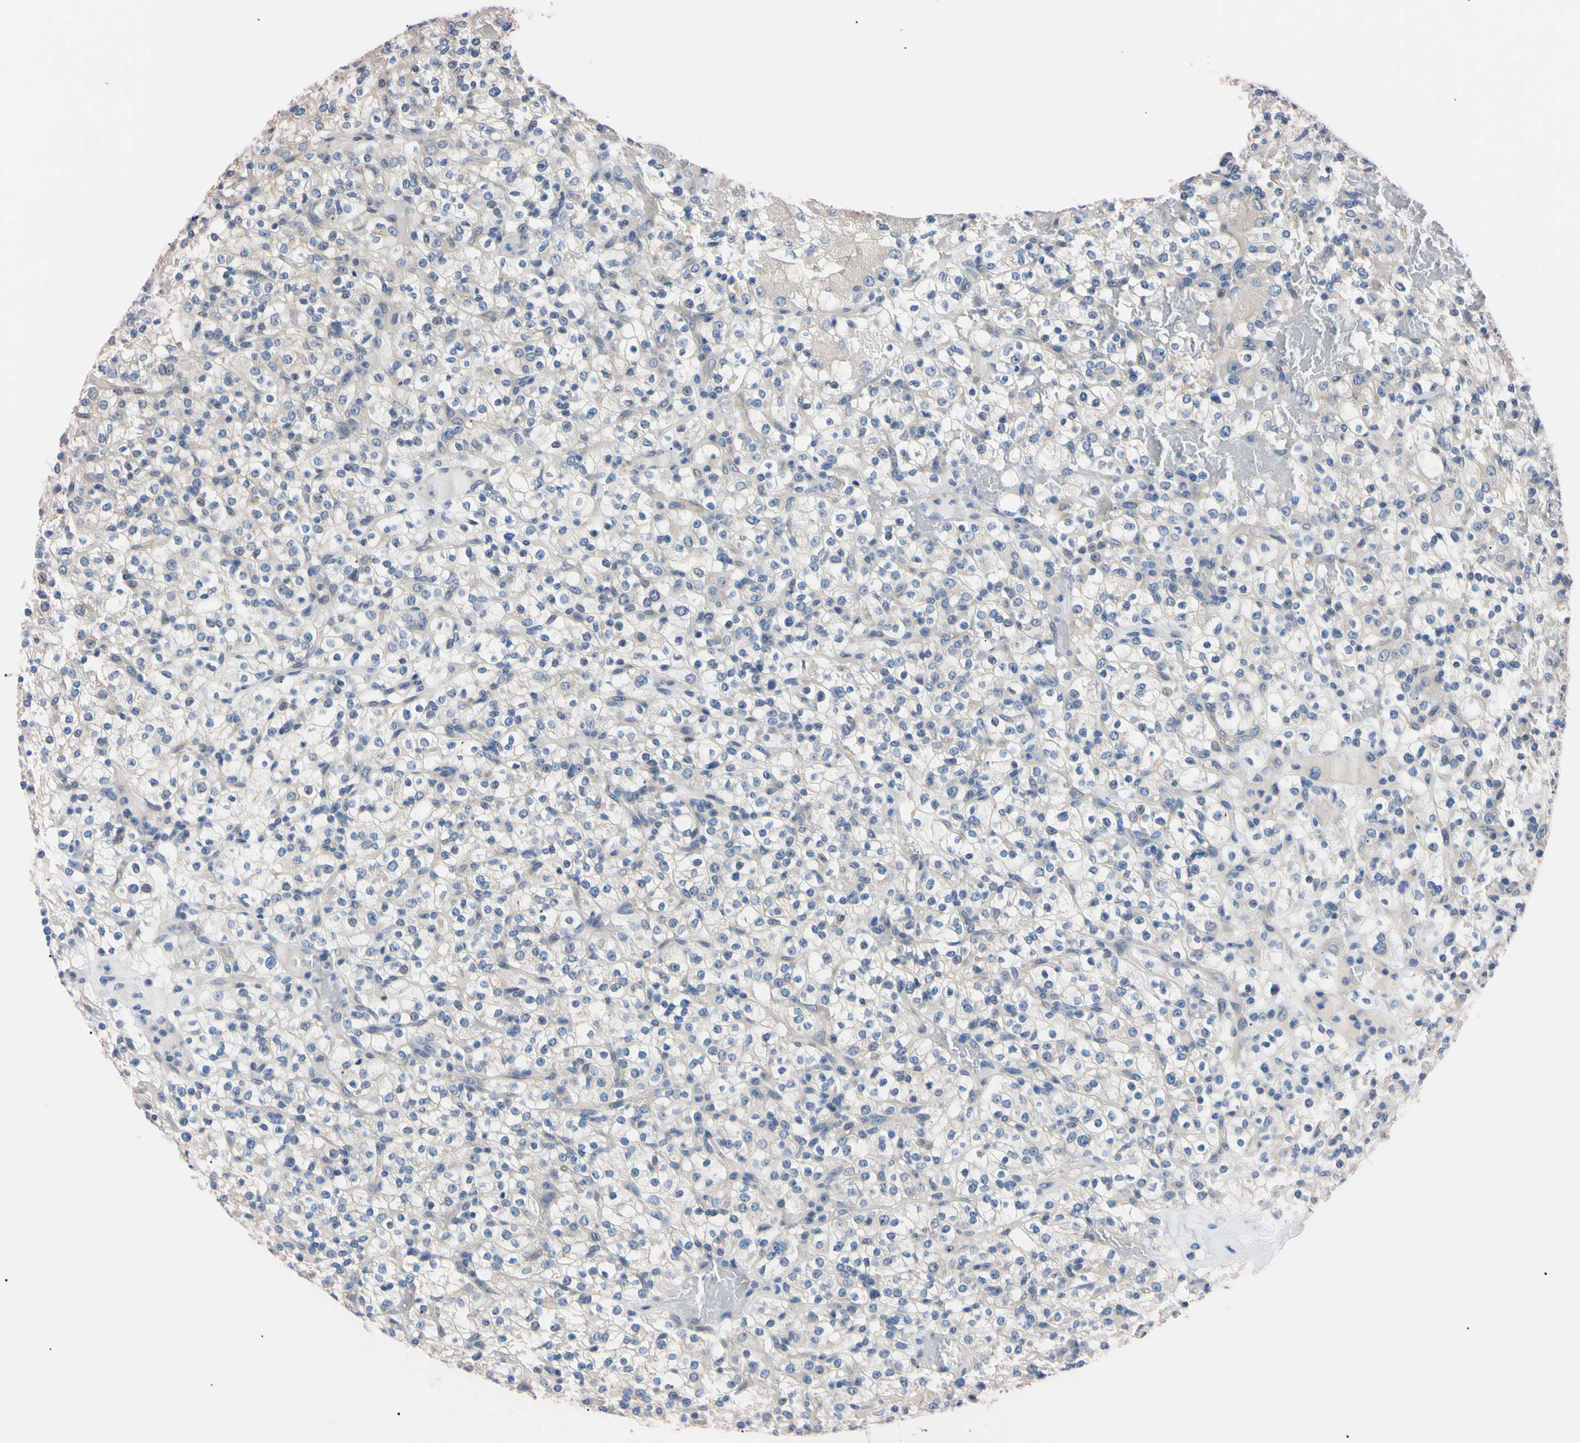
{"staining": {"intensity": "negative", "quantity": "none", "location": "none"}, "tissue": "renal cancer", "cell_type": "Tumor cells", "image_type": "cancer", "snomed": [{"axis": "morphology", "description": "Normal tissue, NOS"}, {"axis": "morphology", "description": "Adenocarcinoma, NOS"}, {"axis": "topography", "description": "Kidney"}], "caption": "Protein analysis of renal cancer displays no significant positivity in tumor cells. (DAB immunohistochemistry (IHC) visualized using brightfield microscopy, high magnification).", "gene": "RARS1", "patient": {"sex": "female", "age": 72}}